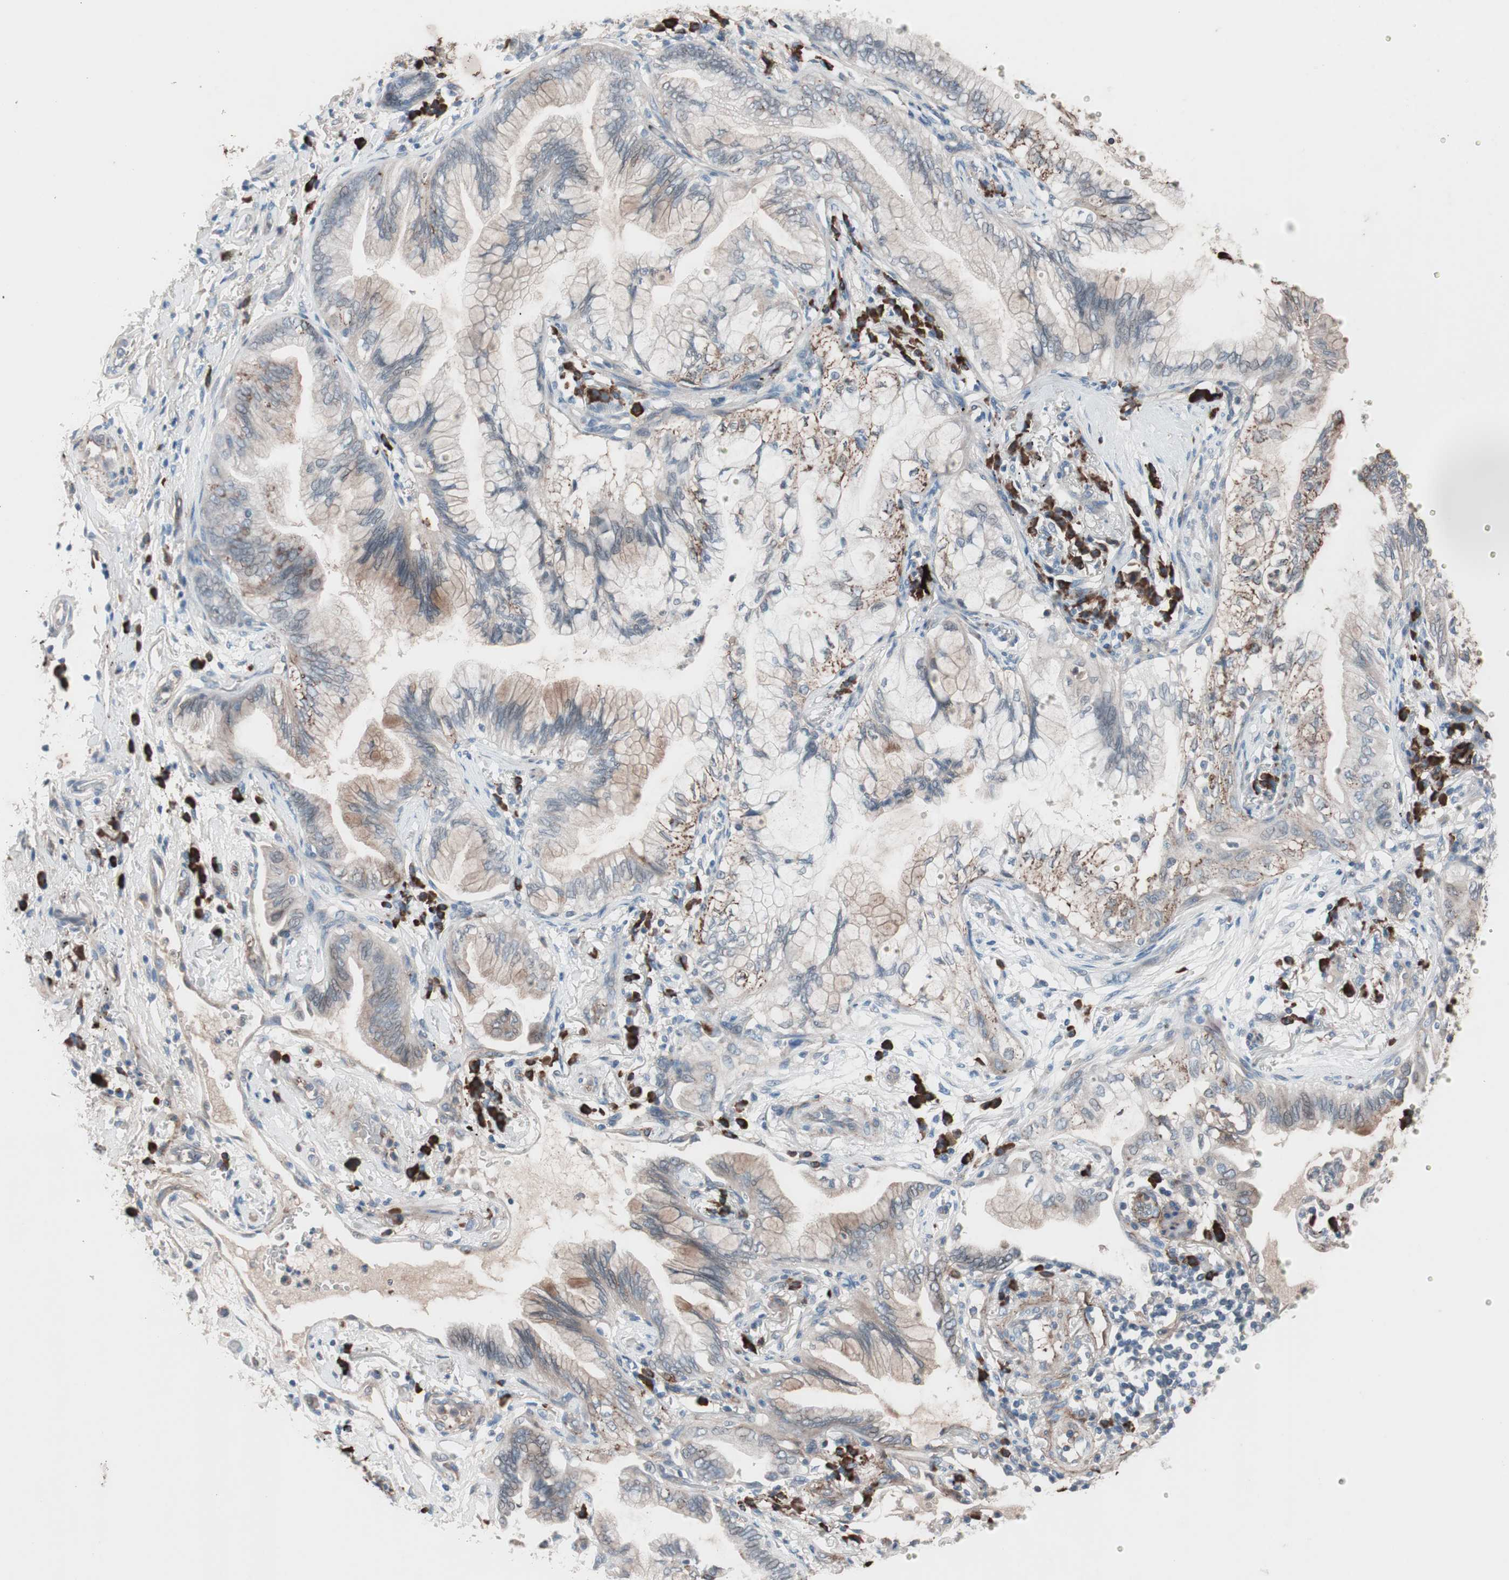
{"staining": {"intensity": "moderate", "quantity": "25%-75%", "location": "cytoplasmic/membranous"}, "tissue": "lung cancer", "cell_type": "Tumor cells", "image_type": "cancer", "snomed": [{"axis": "morphology", "description": "Adenocarcinoma, NOS"}, {"axis": "topography", "description": "Lung"}], "caption": "DAB (3,3'-diaminobenzidine) immunohistochemical staining of human lung cancer (adenocarcinoma) displays moderate cytoplasmic/membranous protein expression in about 25%-75% of tumor cells. (DAB IHC with brightfield microscopy, high magnification).", "gene": "GRB7", "patient": {"sex": "female", "age": 70}}